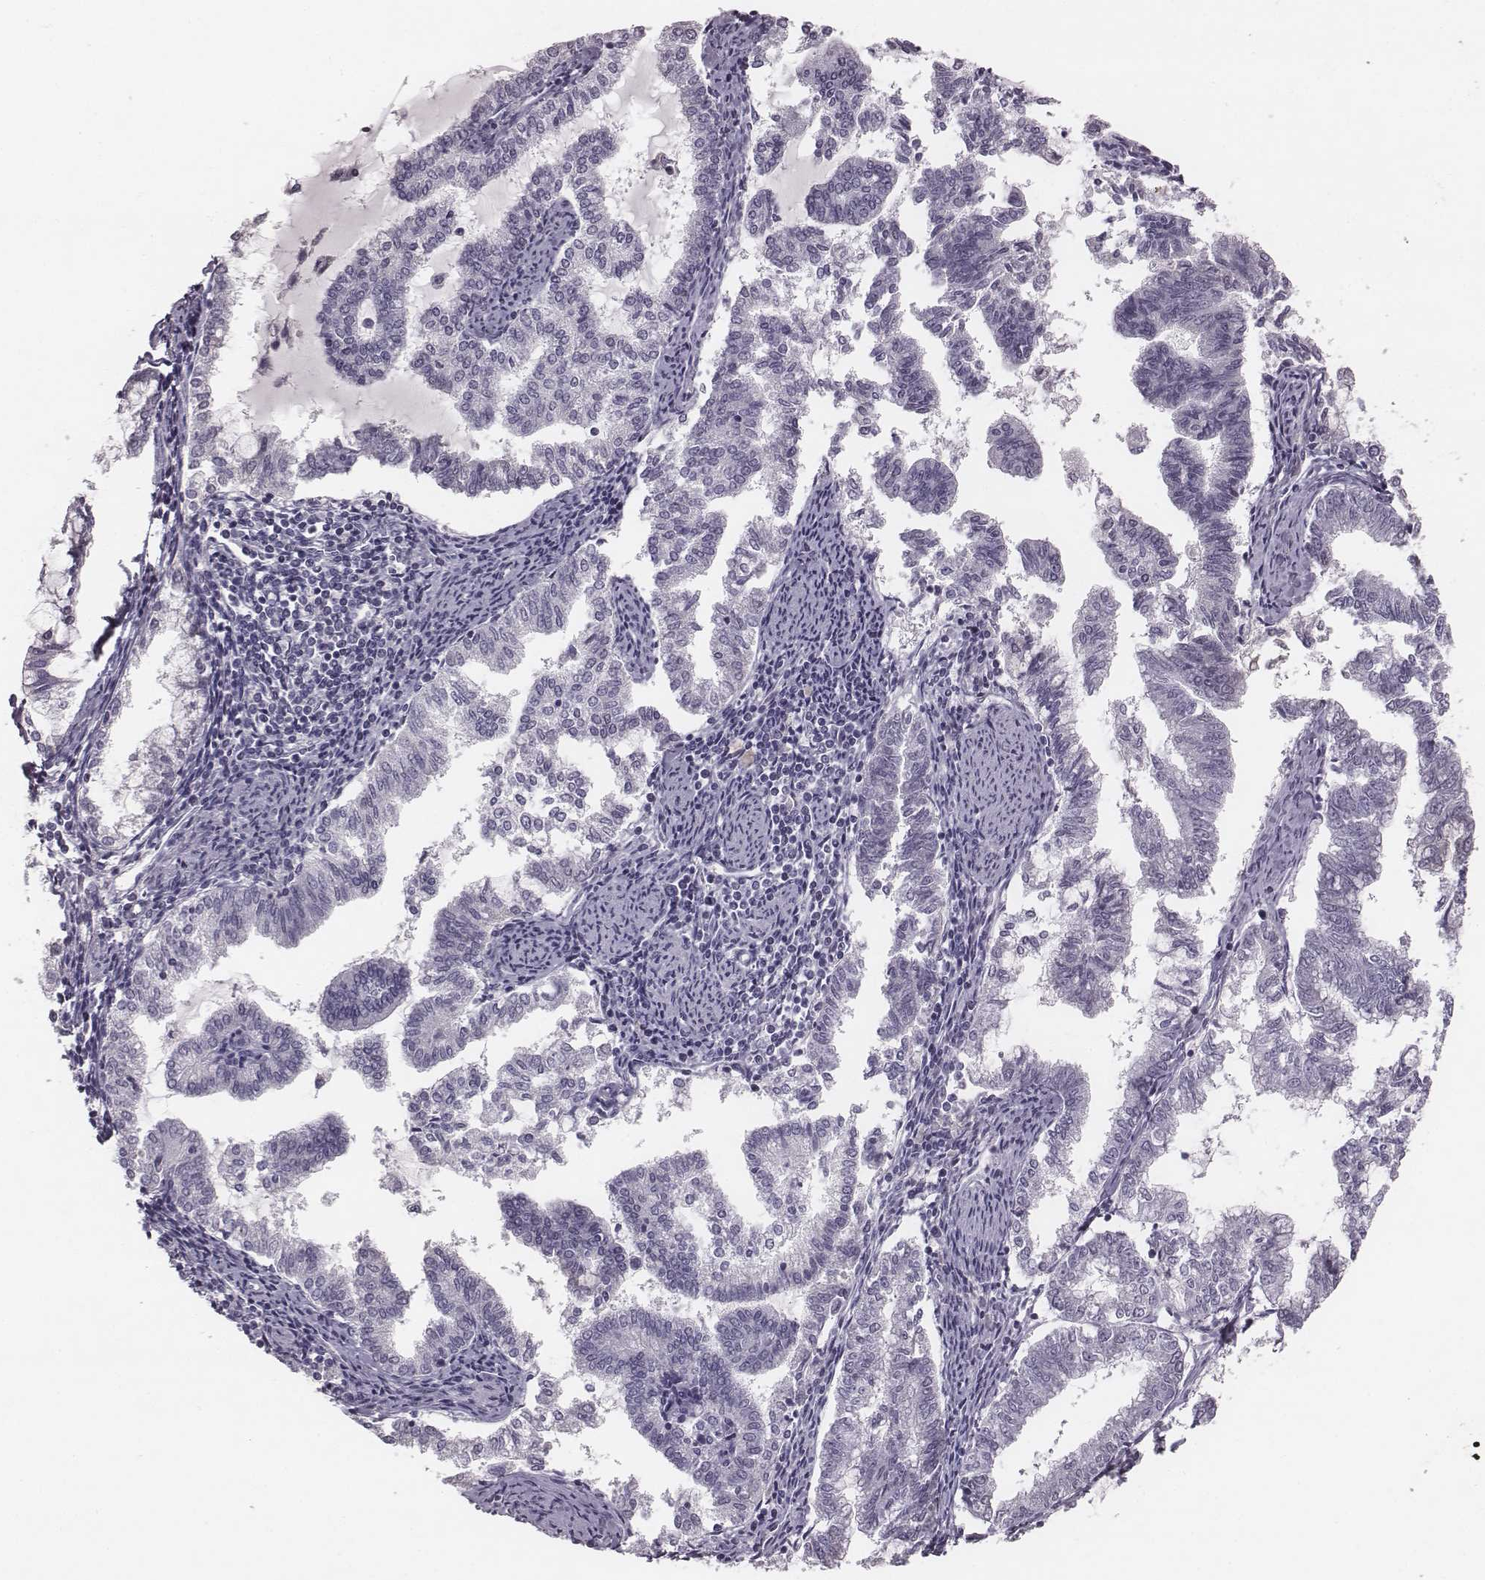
{"staining": {"intensity": "negative", "quantity": "none", "location": "none"}, "tissue": "endometrial cancer", "cell_type": "Tumor cells", "image_type": "cancer", "snomed": [{"axis": "morphology", "description": "Adenocarcinoma, NOS"}, {"axis": "topography", "description": "Endometrium"}], "caption": "This is an IHC image of endometrial cancer. There is no staining in tumor cells.", "gene": "PDE8B", "patient": {"sex": "female", "age": 79}}